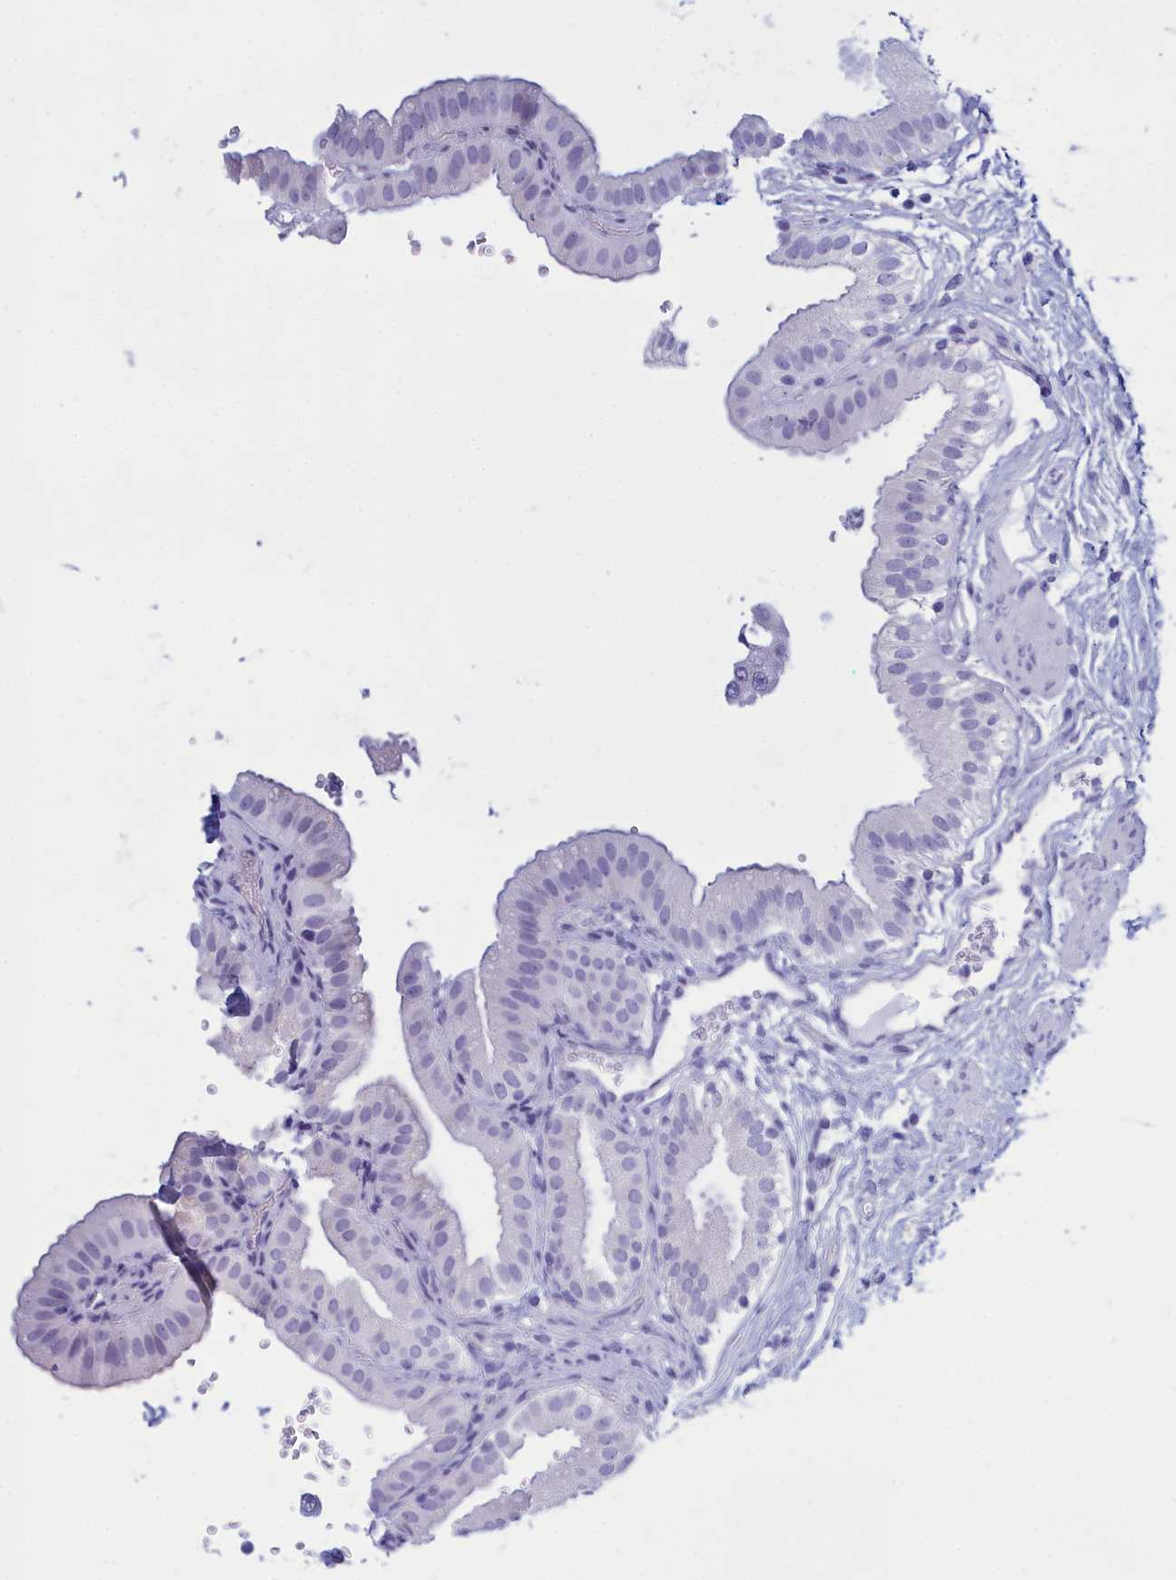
{"staining": {"intensity": "negative", "quantity": "none", "location": "none"}, "tissue": "gallbladder", "cell_type": "Glandular cells", "image_type": "normal", "snomed": [{"axis": "morphology", "description": "Normal tissue, NOS"}, {"axis": "topography", "description": "Gallbladder"}], "caption": "This image is of benign gallbladder stained with immunohistochemistry (IHC) to label a protein in brown with the nuclei are counter-stained blue. There is no expression in glandular cells. (DAB (3,3'-diaminobenzidine) IHC, high magnification).", "gene": "TMEM97", "patient": {"sex": "female", "age": 61}}